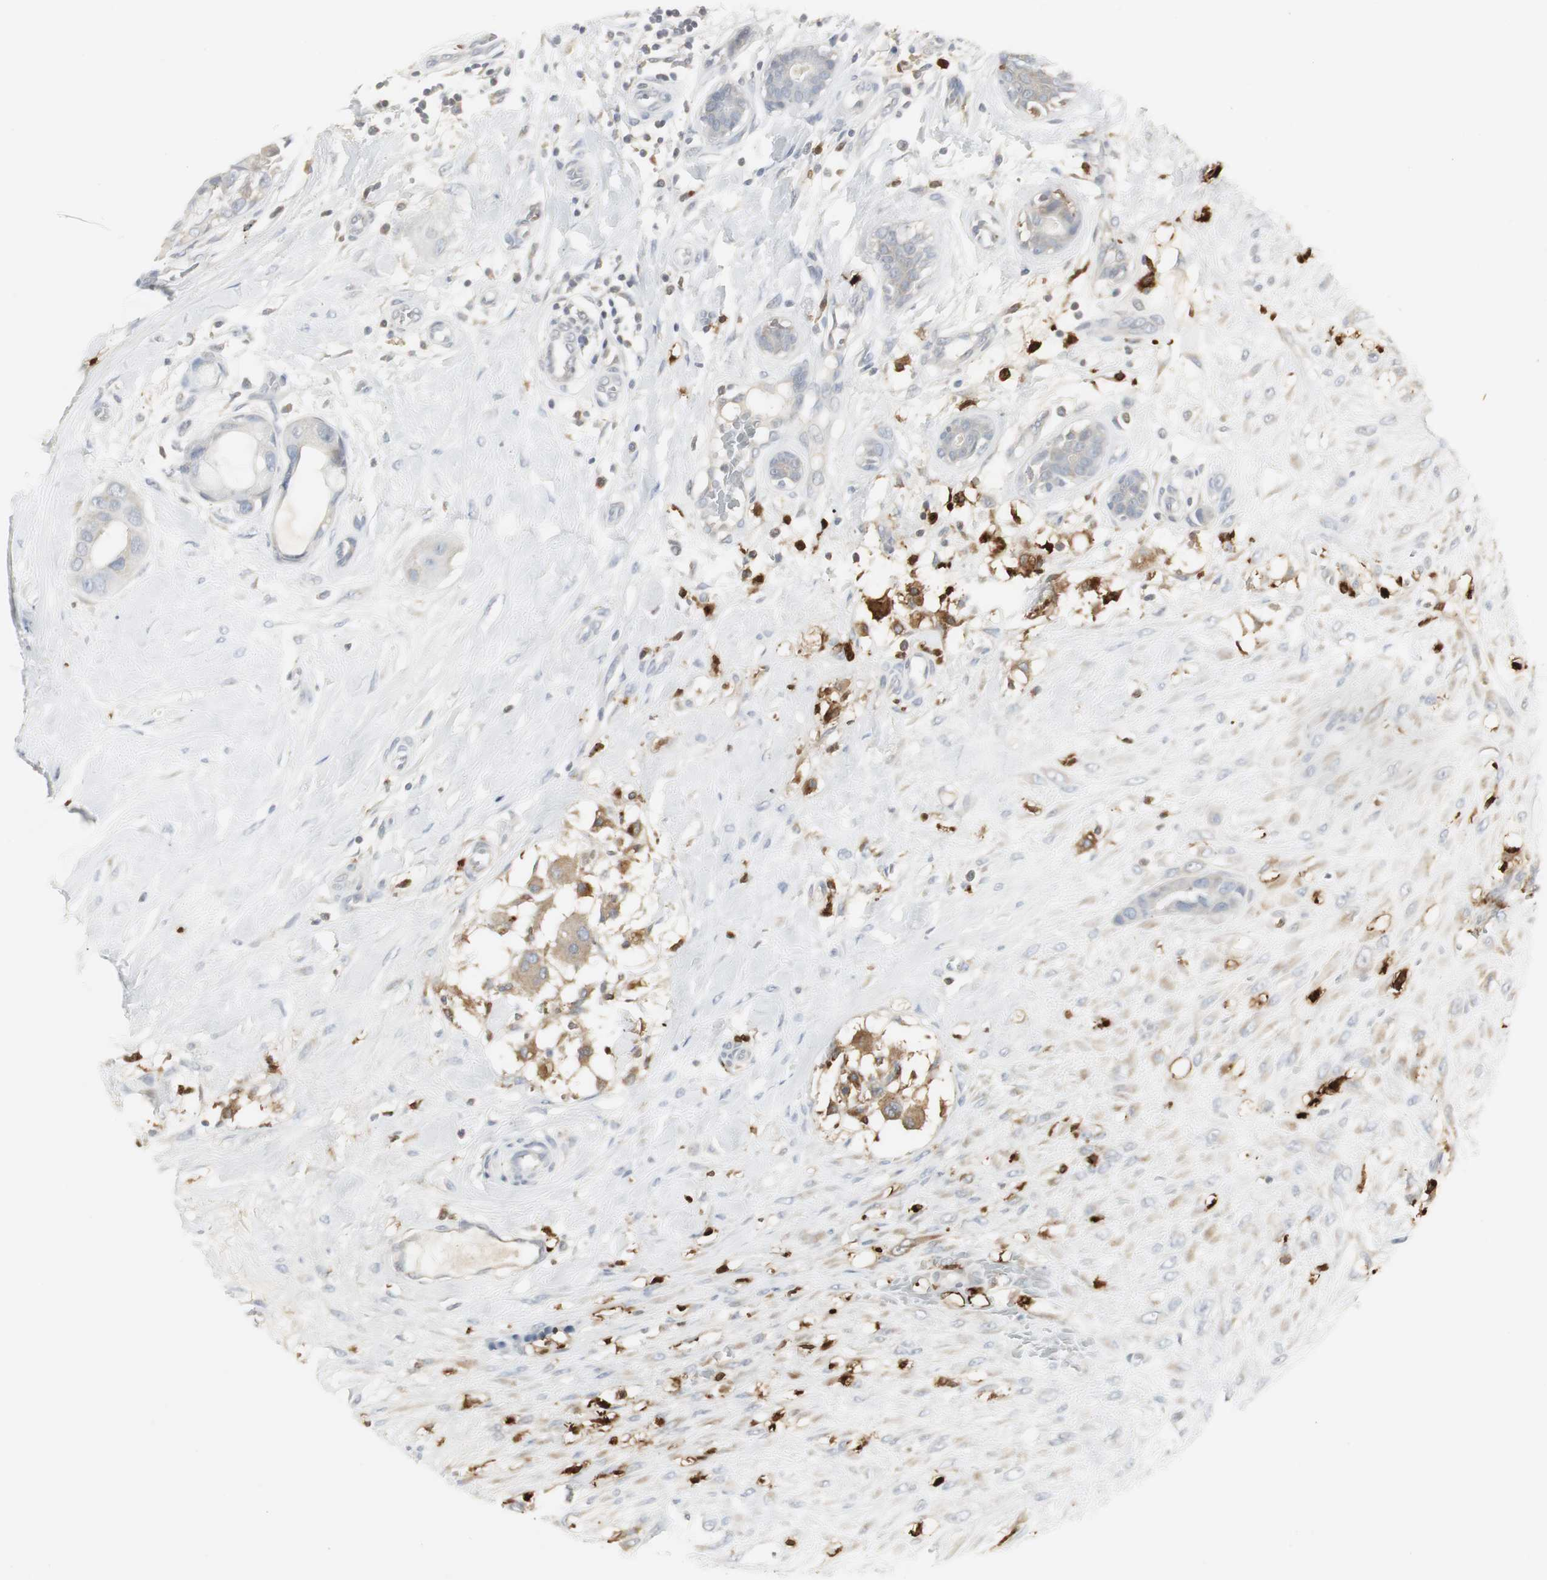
{"staining": {"intensity": "negative", "quantity": "none", "location": "none"}, "tissue": "breast cancer", "cell_type": "Tumor cells", "image_type": "cancer", "snomed": [{"axis": "morphology", "description": "Duct carcinoma"}, {"axis": "topography", "description": "Breast"}], "caption": "Histopathology image shows no protein staining in tumor cells of invasive ductal carcinoma (breast) tissue. The staining is performed using DAB (3,3'-diaminobenzidine) brown chromogen with nuclei counter-stained in using hematoxylin.", "gene": "PI15", "patient": {"sex": "female", "age": 40}}